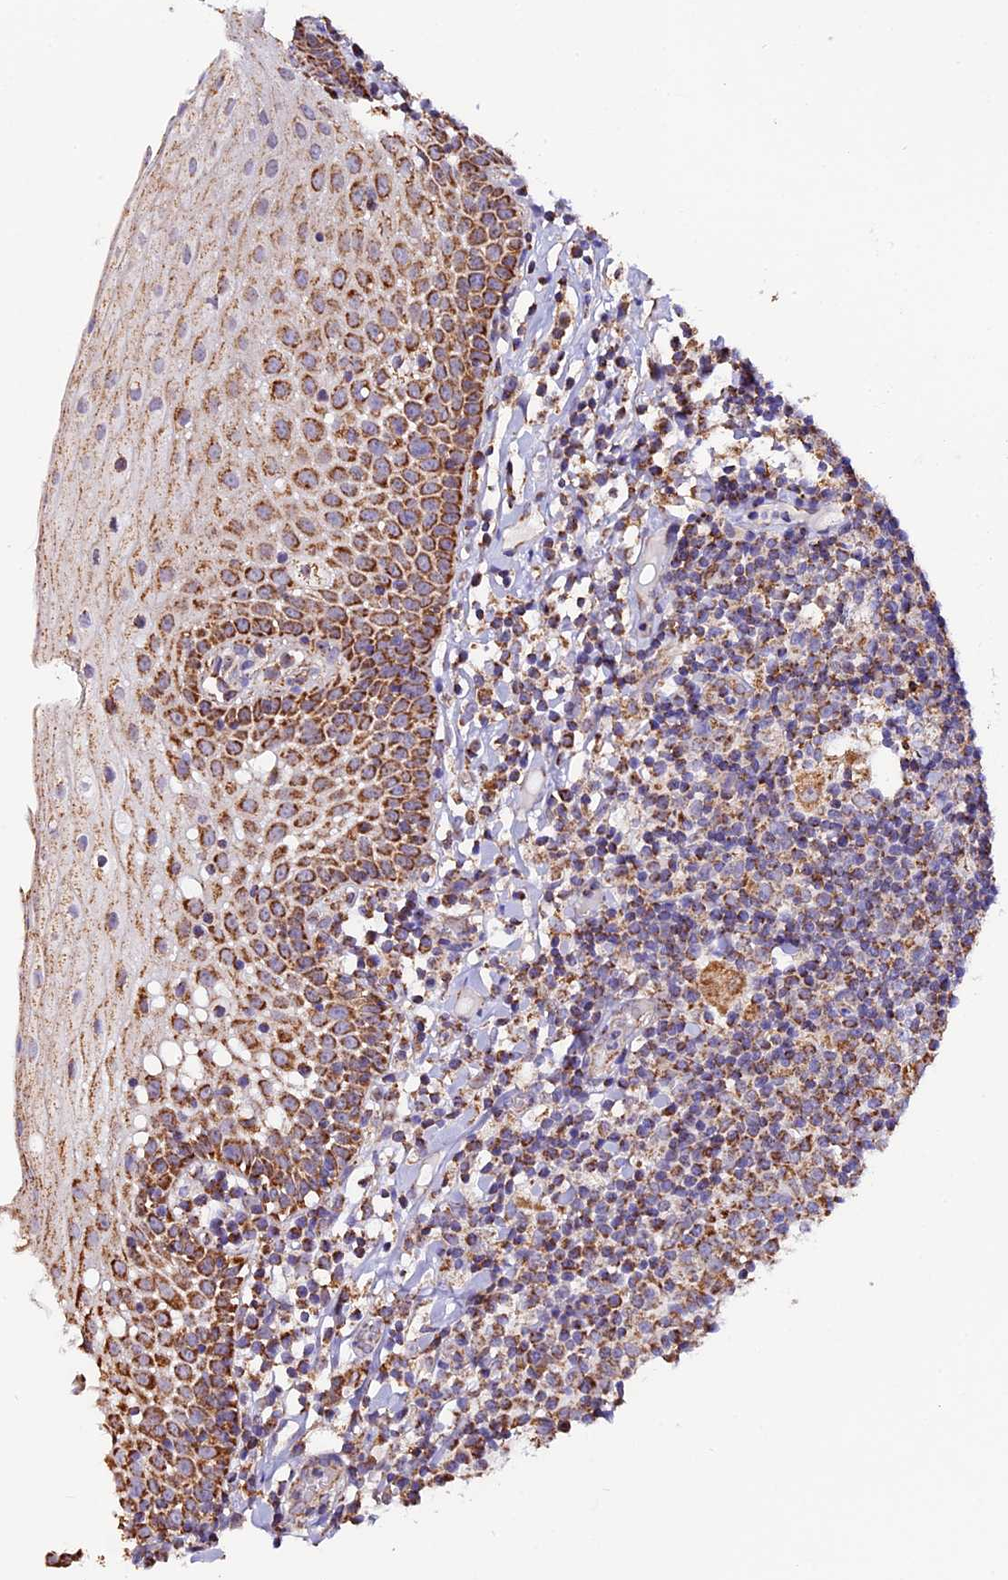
{"staining": {"intensity": "moderate", "quantity": ">75%", "location": "cytoplasmic/membranous"}, "tissue": "oral mucosa", "cell_type": "Squamous epithelial cells", "image_type": "normal", "snomed": [{"axis": "morphology", "description": "Normal tissue, NOS"}, {"axis": "topography", "description": "Oral tissue"}], "caption": "DAB immunohistochemical staining of benign oral mucosa shows moderate cytoplasmic/membranous protein staining in about >75% of squamous epithelial cells.", "gene": "NDUFA8", "patient": {"sex": "female", "age": 69}}